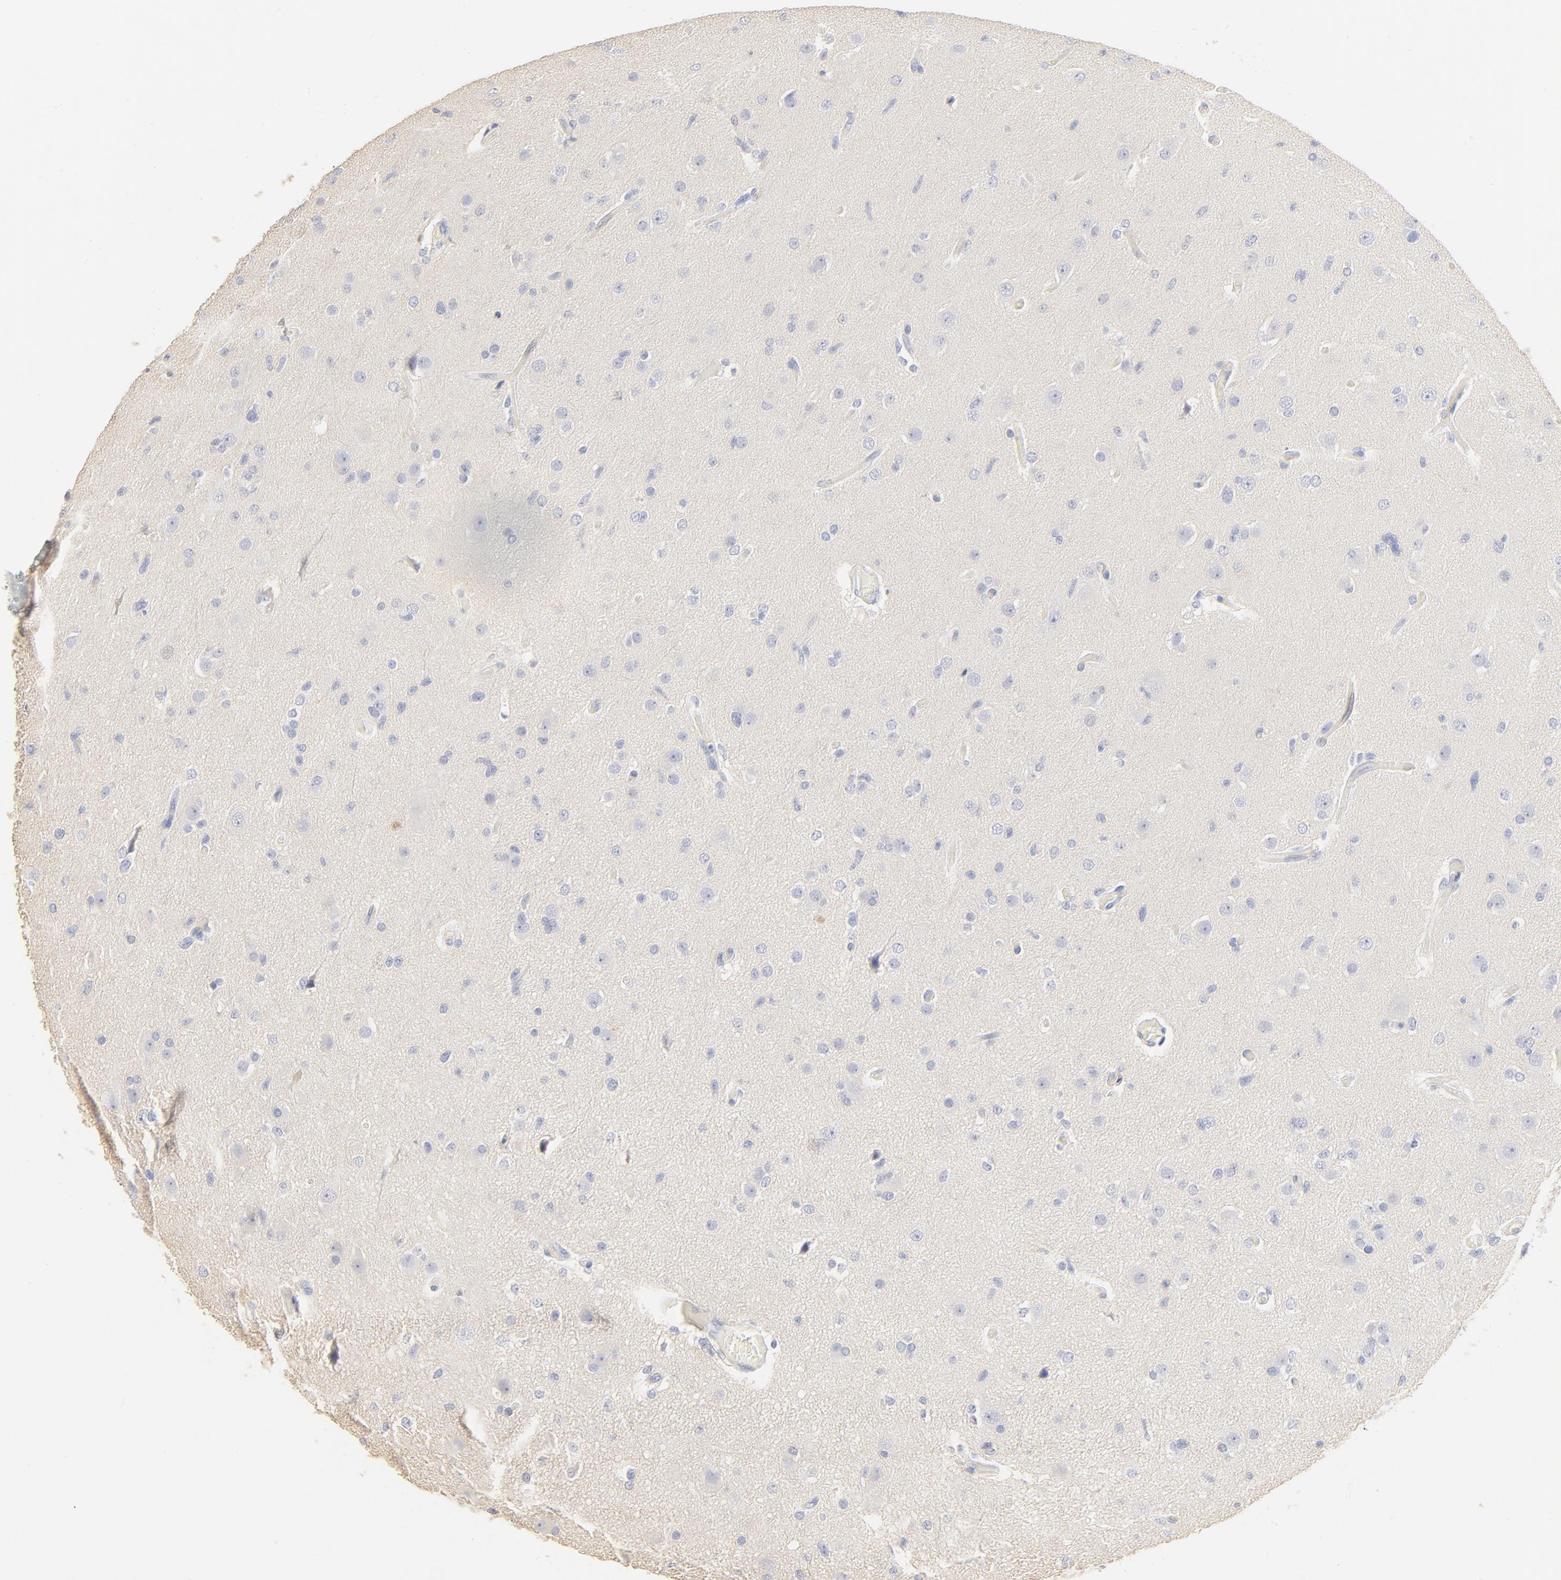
{"staining": {"intensity": "weak", "quantity": "<25%", "location": "cytoplasmic/membranous"}, "tissue": "glioma", "cell_type": "Tumor cells", "image_type": "cancer", "snomed": [{"axis": "morphology", "description": "Glioma, malignant, High grade"}, {"axis": "topography", "description": "Brain"}], "caption": "Tumor cells are negative for brown protein staining in malignant high-grade glioma.", "gene": "FCGBP", "patient": {"sex": "male", "age": 33}}